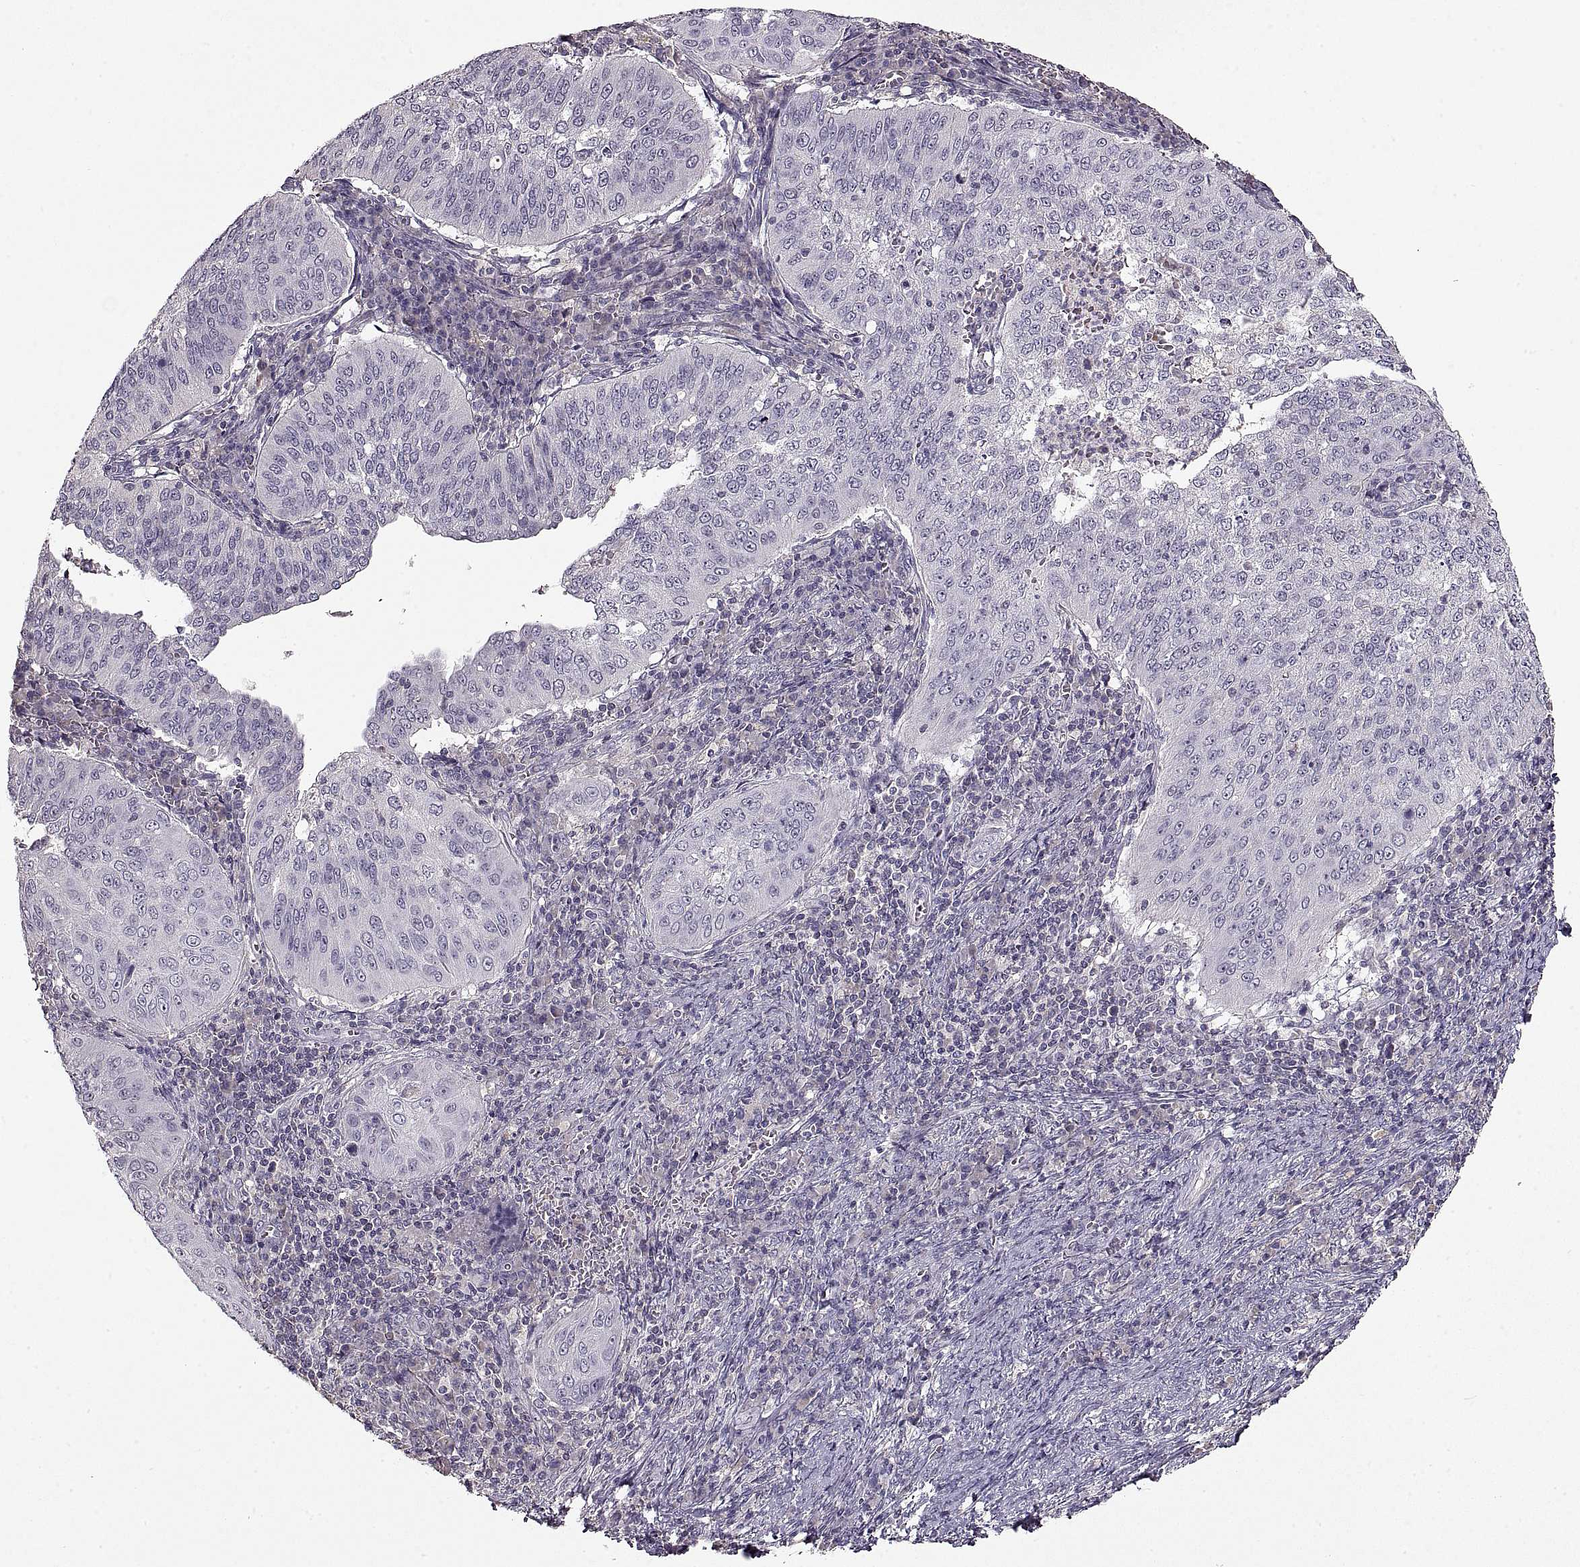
{"staining": {"intensity": "negative", "quantity": "none", "location": "none"}, "tissue": "cervical cancer", "cell_type": "Tumor cells", "image_type": "cancer", "snomed": [{"axis": "morphology", "description": "Squamous cell carcinoma, NOS"}, {"axis": "topography", "description": "Cervix"}], "caption": "Cervical cancer (squamous cell carcinoma) stained for a protein using IHC exhibits no expression tumor cells.", "gene": "ADAM11", "patient": {"sex": "female", "age": 39}}